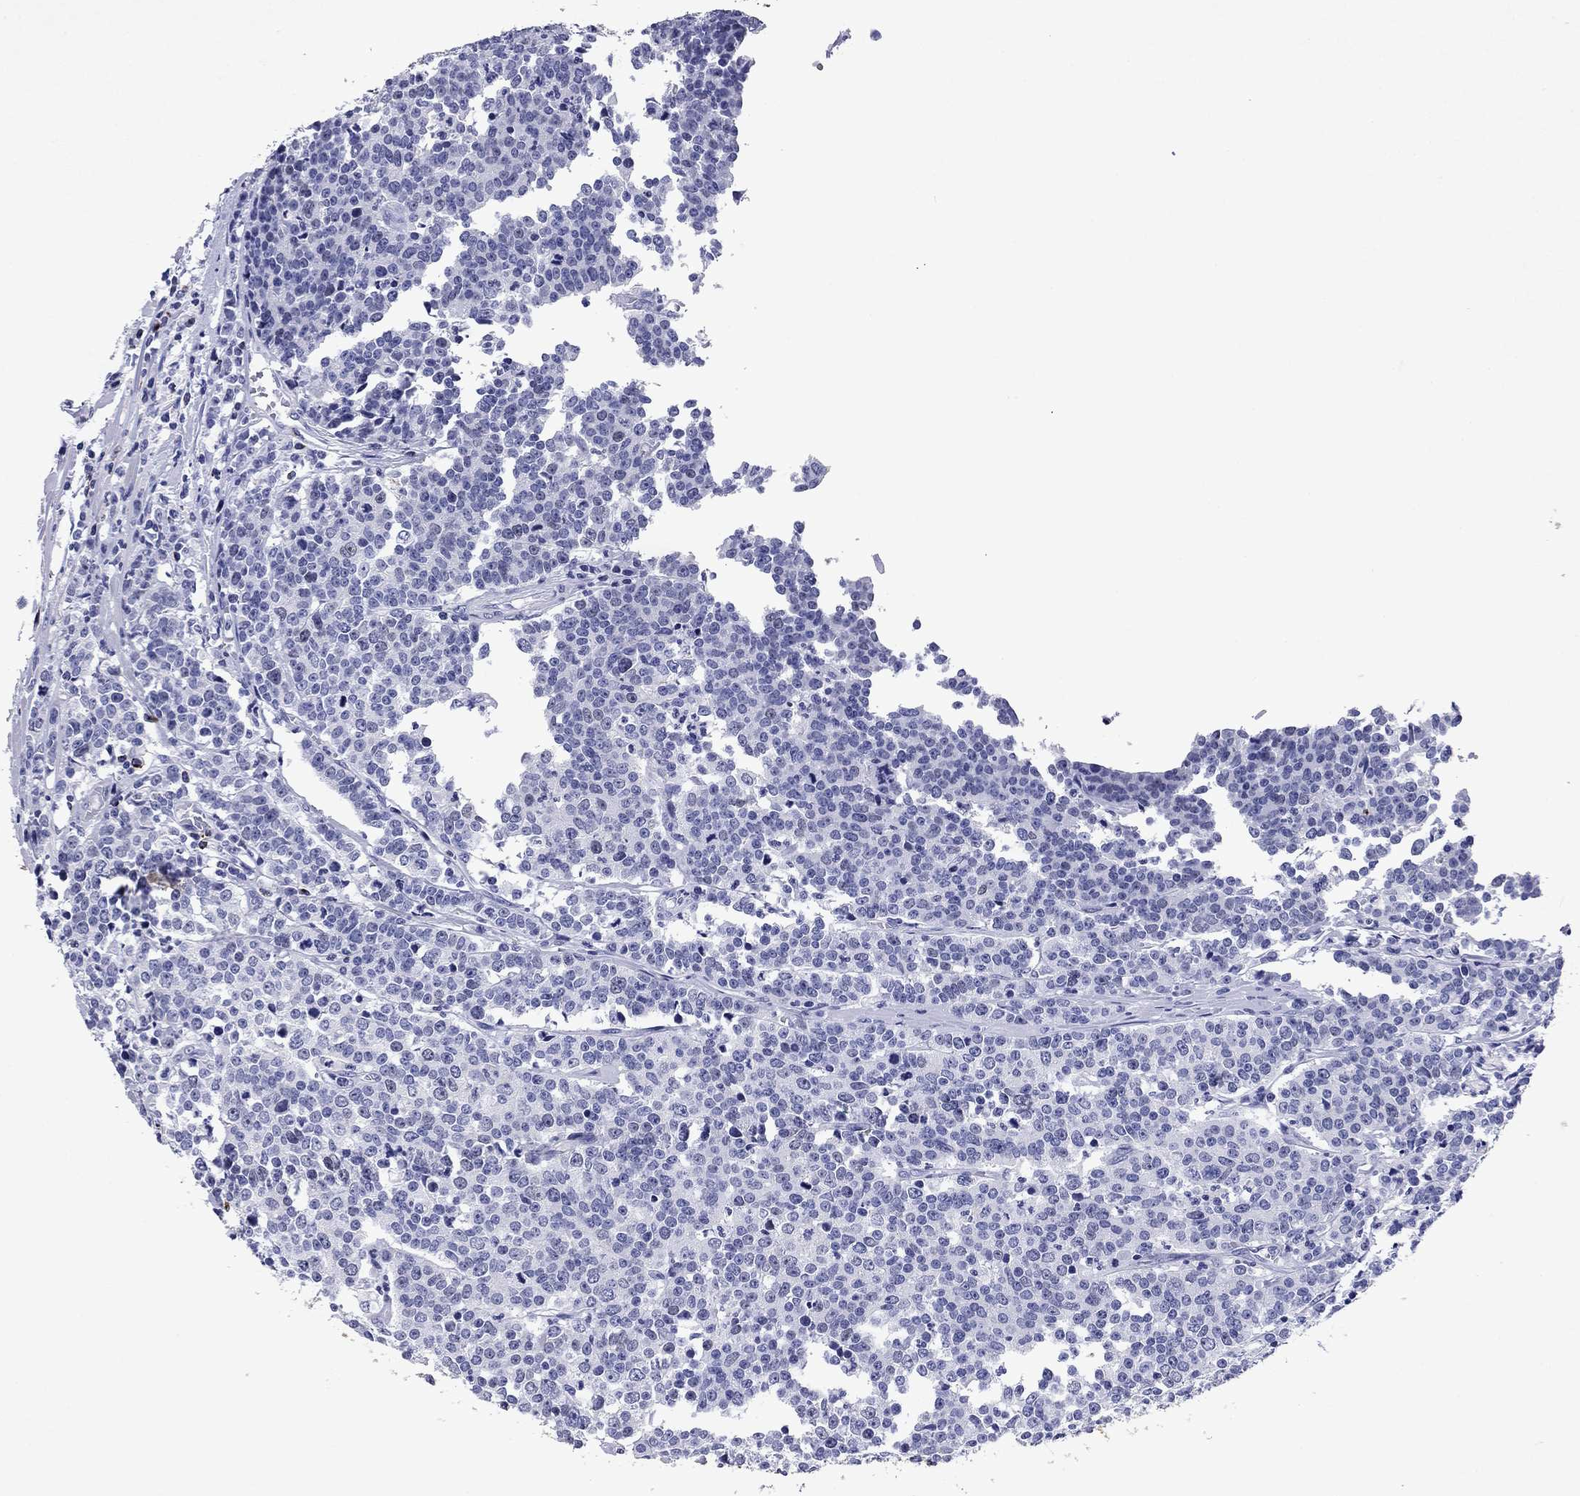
{"staining": {"intensity": "negative", "quantity": "none", "location": "none"}, "tissue": "prostate cancer", "cell_type": "Tumor cells", "image_type": "cancer", "snomed": [{"axis": "morphology", "description": "Adenocarcinoma, NOS"}, {"axis": "topography", "description": "Prostate"}], "caption": "An image of prostate adenocarcinoma stained for a protein reveals no brown staining in tumor cells. Brightfield microscopy of immunohistochemistry (IHC) stained with DAB (3,3'-diaminobenzidine) (brown) and hematoxylin (blue), captured at high magnification.", "gene": "GZMK", "patient": {"sex": "male", "age": 67}}